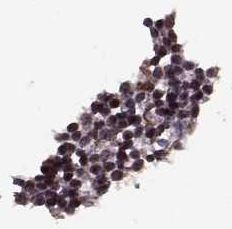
{"staining": {"intensity": "moderate", "quantity": ">75%", "location": "nuclear"}, "tissue": "lymph node", "cell_type": "Germinal center cells", "image_type": "normal", "snomed": [{"axis": "morphology", "description": "Normal tissue, NOS"}, {"axis": "topography", "description": "Lymph node"}], "caption": "Brown immunohistochemical staining in benign human lymph node exhibits moderate nuclear expression in approximately >75% of germinal center cells. (DAB = brown stain, brightfield microscopy at high magnification).", "gene": "RRAGD", "patient": {"sex": "female", "age": 52}}